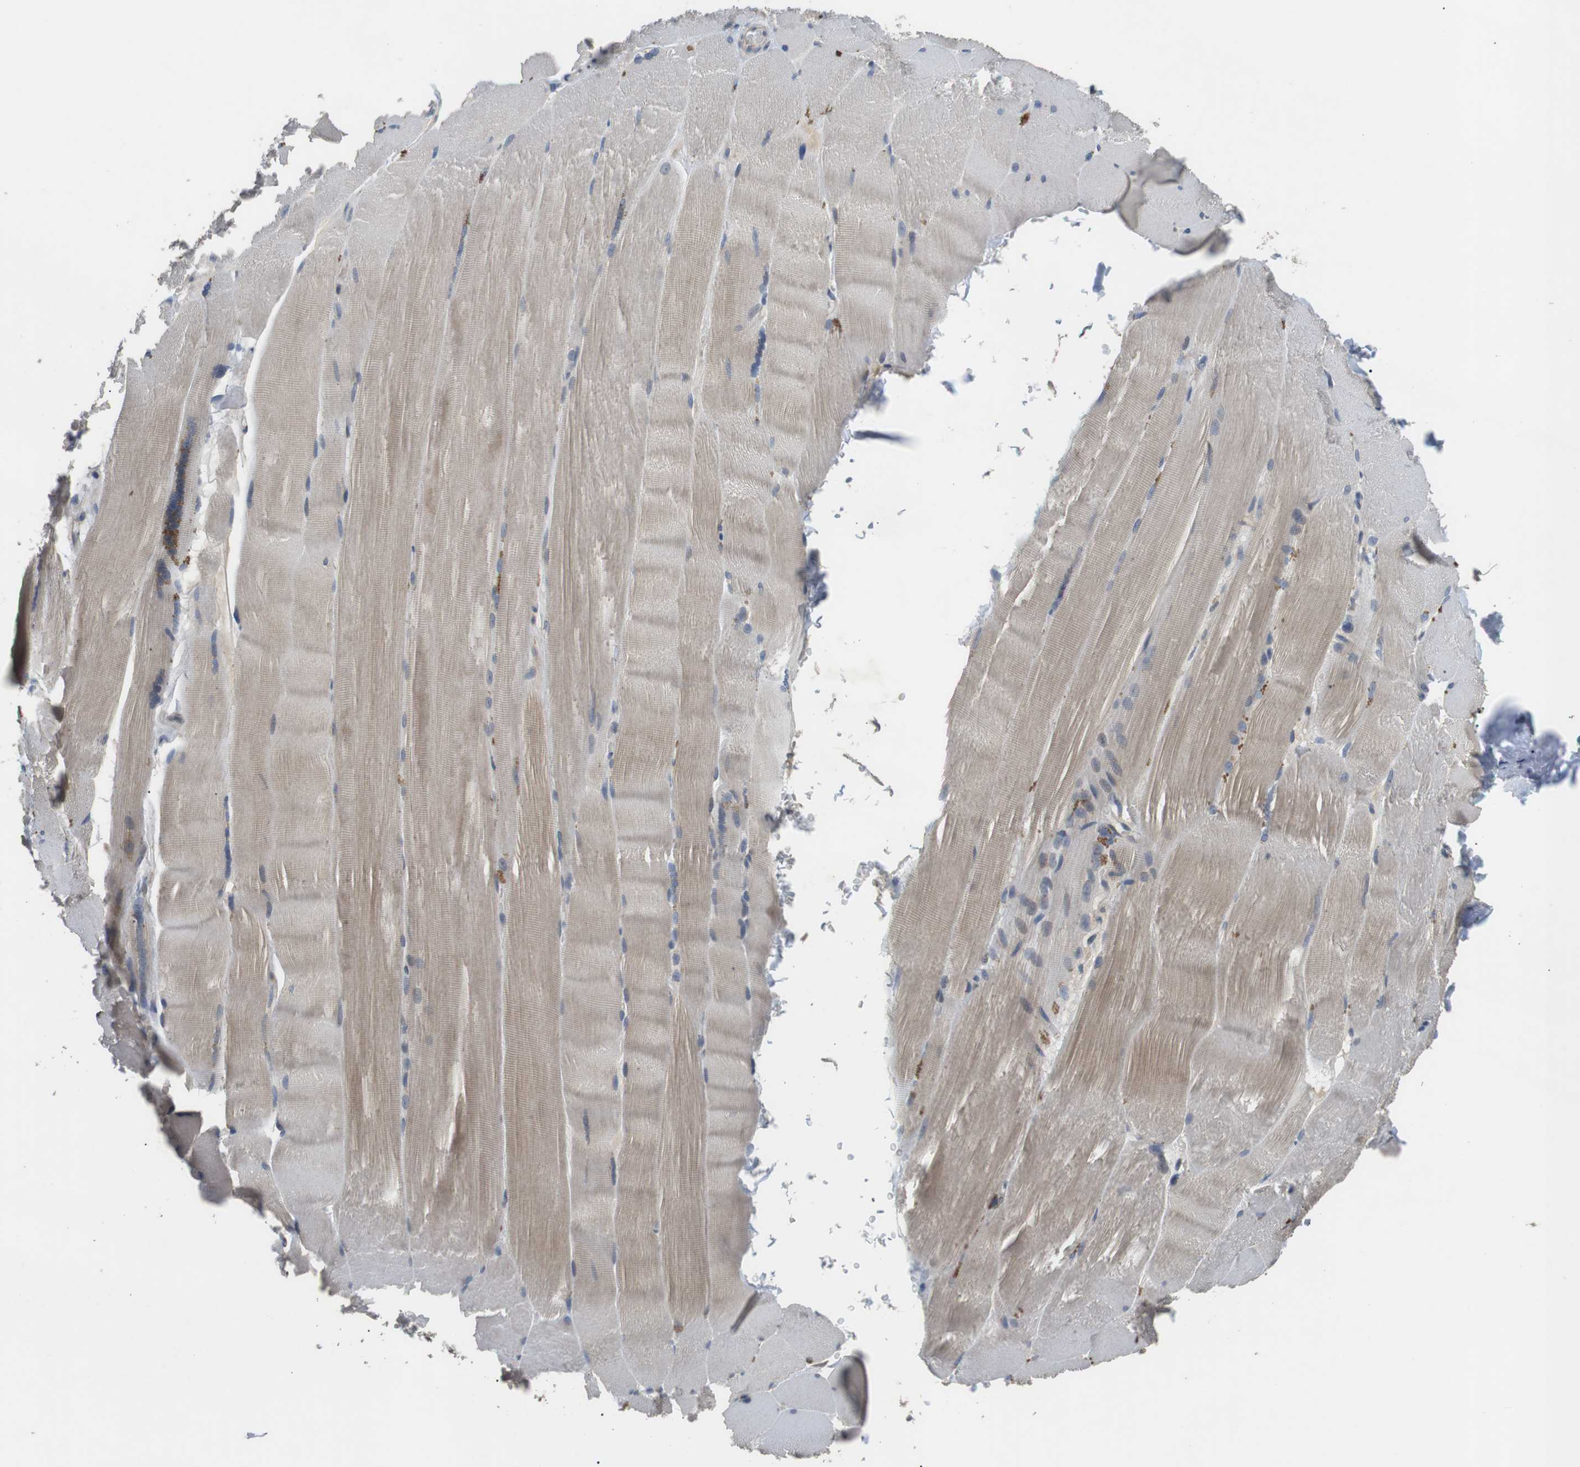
{"staining": {"intensity": "weak", "quantity": "25%-75%", "location": "cytoplasmic/membranous"}, "tissue": "skeletal muscle", "cell_type": "Myocytes", "image_type": "normal", "snomed": [{"axis": "morphology", "description": "Normal tissue, NOS"}, {"axis": "topography", "description": "Skin"}, {"axis": "topography", "description": "Skeletal muscle"}], "caption": "A histopathology image of human skeletal muscle stained for a protein demonstrates weak cytoplasmic/membranous brown staining in myocytes.", "gene": "ADGRL3", "patient": {"sex": "male", "age": 83}}